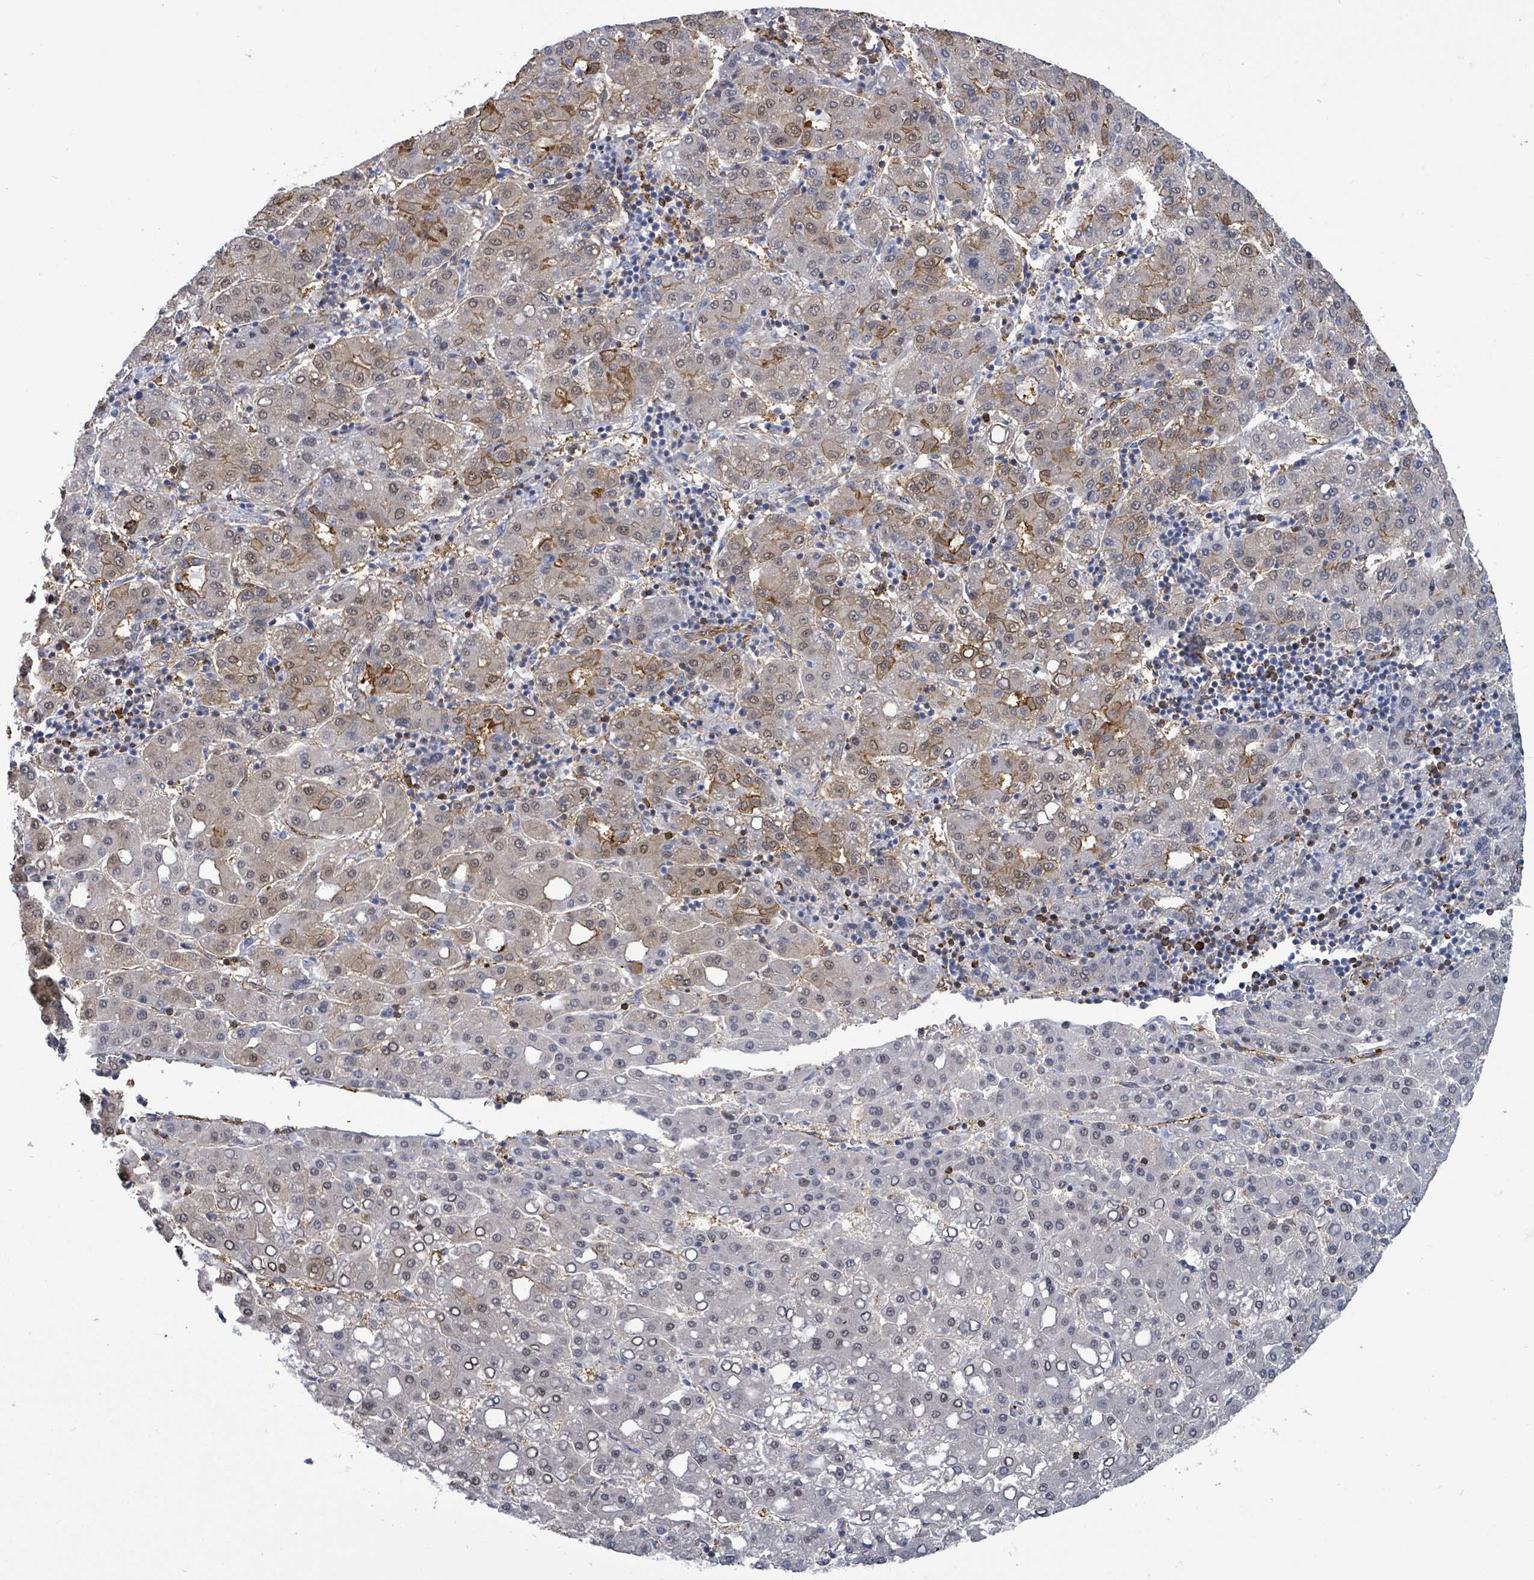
{"staining": {"intensity": "moderate", "quantity": "<25%", "location": "cytoplasmic/membranous,nuclear"}, "tissue": "liver cancer", "cell_type": "Tumor cells", "image_type": "cancer", "snomed": [{"axis": "morphology", "description": "Carcinoma, Hepatocellular, NOS"}, {"axis": "topography", "description": "Liver"}], "caption": "A micrograph showing moderate cytoplasmic/membranous and nuclear positivity in approximately <25% of tumor cells in liver cancer (hepatocellular carcinoma), as visualized by brown immunohistochemical staining.", "gene": "PRKRIP1", "patient": {"sex": "male", "age": 65}}